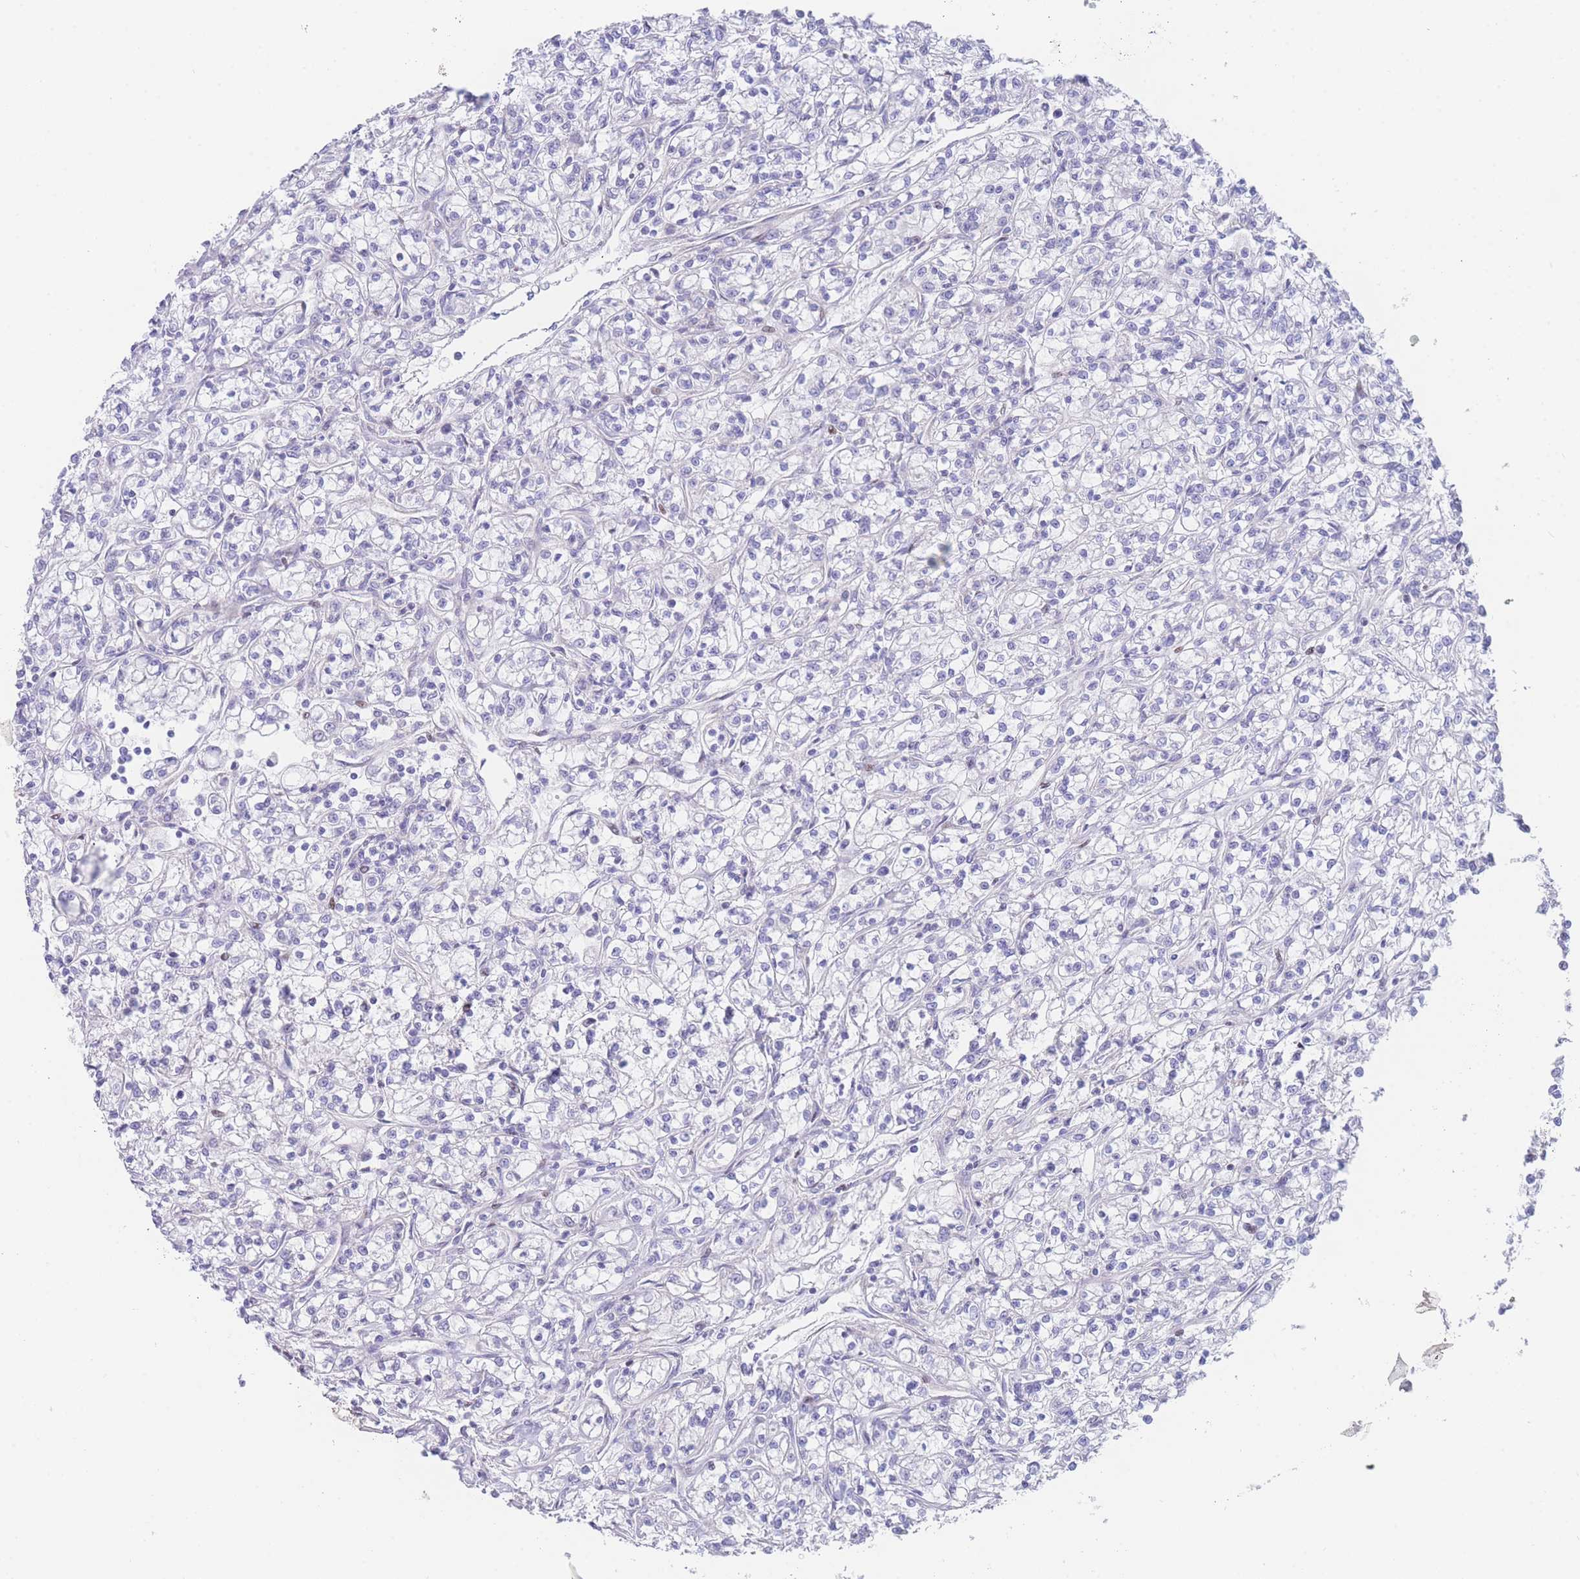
{"staining": {"intensity": "negative", "quantity": "none", "location": "none"}, "tissue": "renal cancer", "cell_type": "Tumor cells", "image_type": "cancer", "snomed": [{"axis": "morphology", "description": "Adenocarcinoma, NOS"}, {"axis": "topography", "description": "Kidney"}], "caption": "Tumor cells are negative for protein expression in human adenocarcinoma (renal).", "gene": "GPAM", "patient": {"sex": "female", "age": 59}}